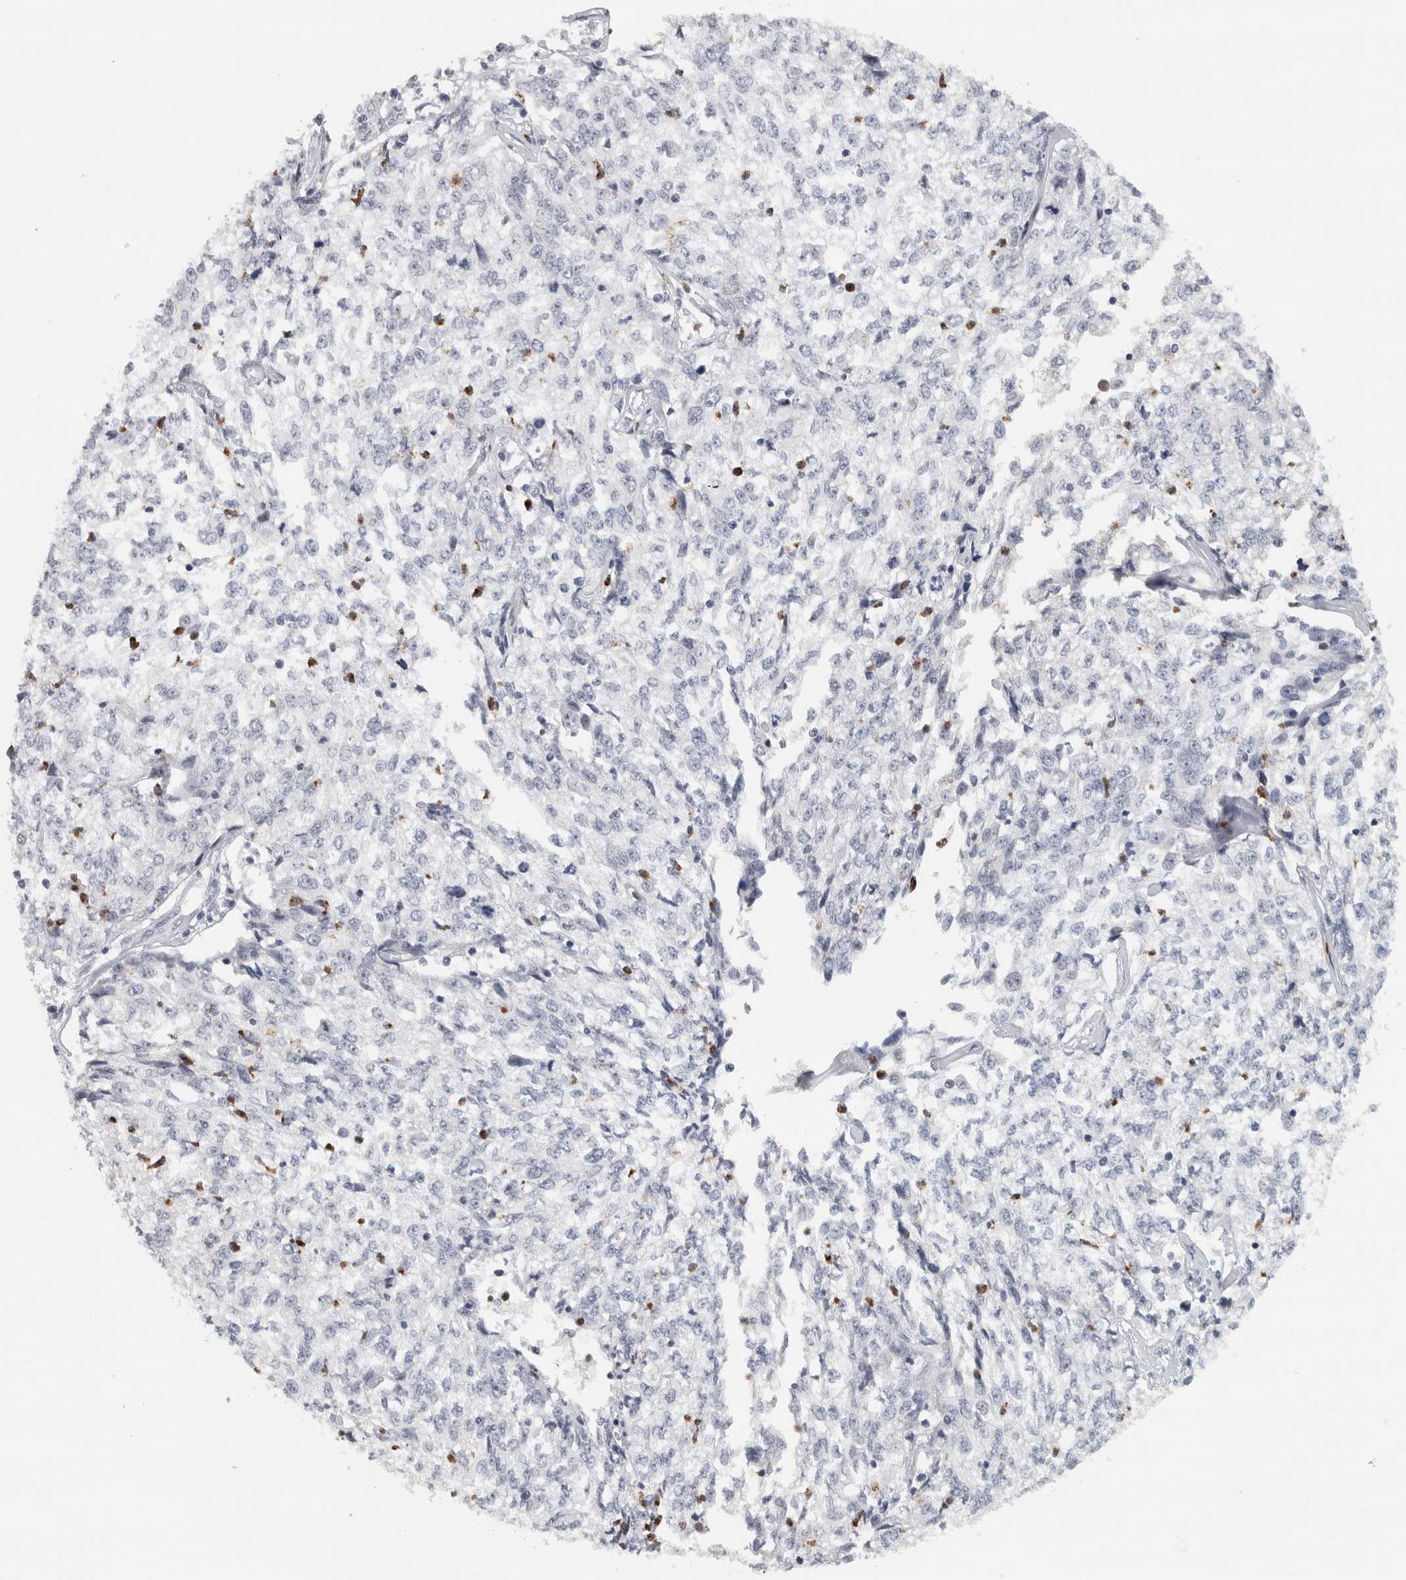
{"staining": {"intensity": "negative", "quantity": "none", "location": "none"}, "tissue": "cervical cancer", "cell_type": "Tumor cells", "image_type": "cancer", "snomed": [{"axis": "morphology", "description": "Squamous cell carcinoma, NOS"}, {"axis": "topography", "description": "Cervix"}], "caption": "Image shows no significant protein staining in tumor cells of cervical cancer (squamous cell carcinoma). Nuclei are stained in blue.", "gene": "PTPRN2", "patient": {"sex": "female", "age": 57}}